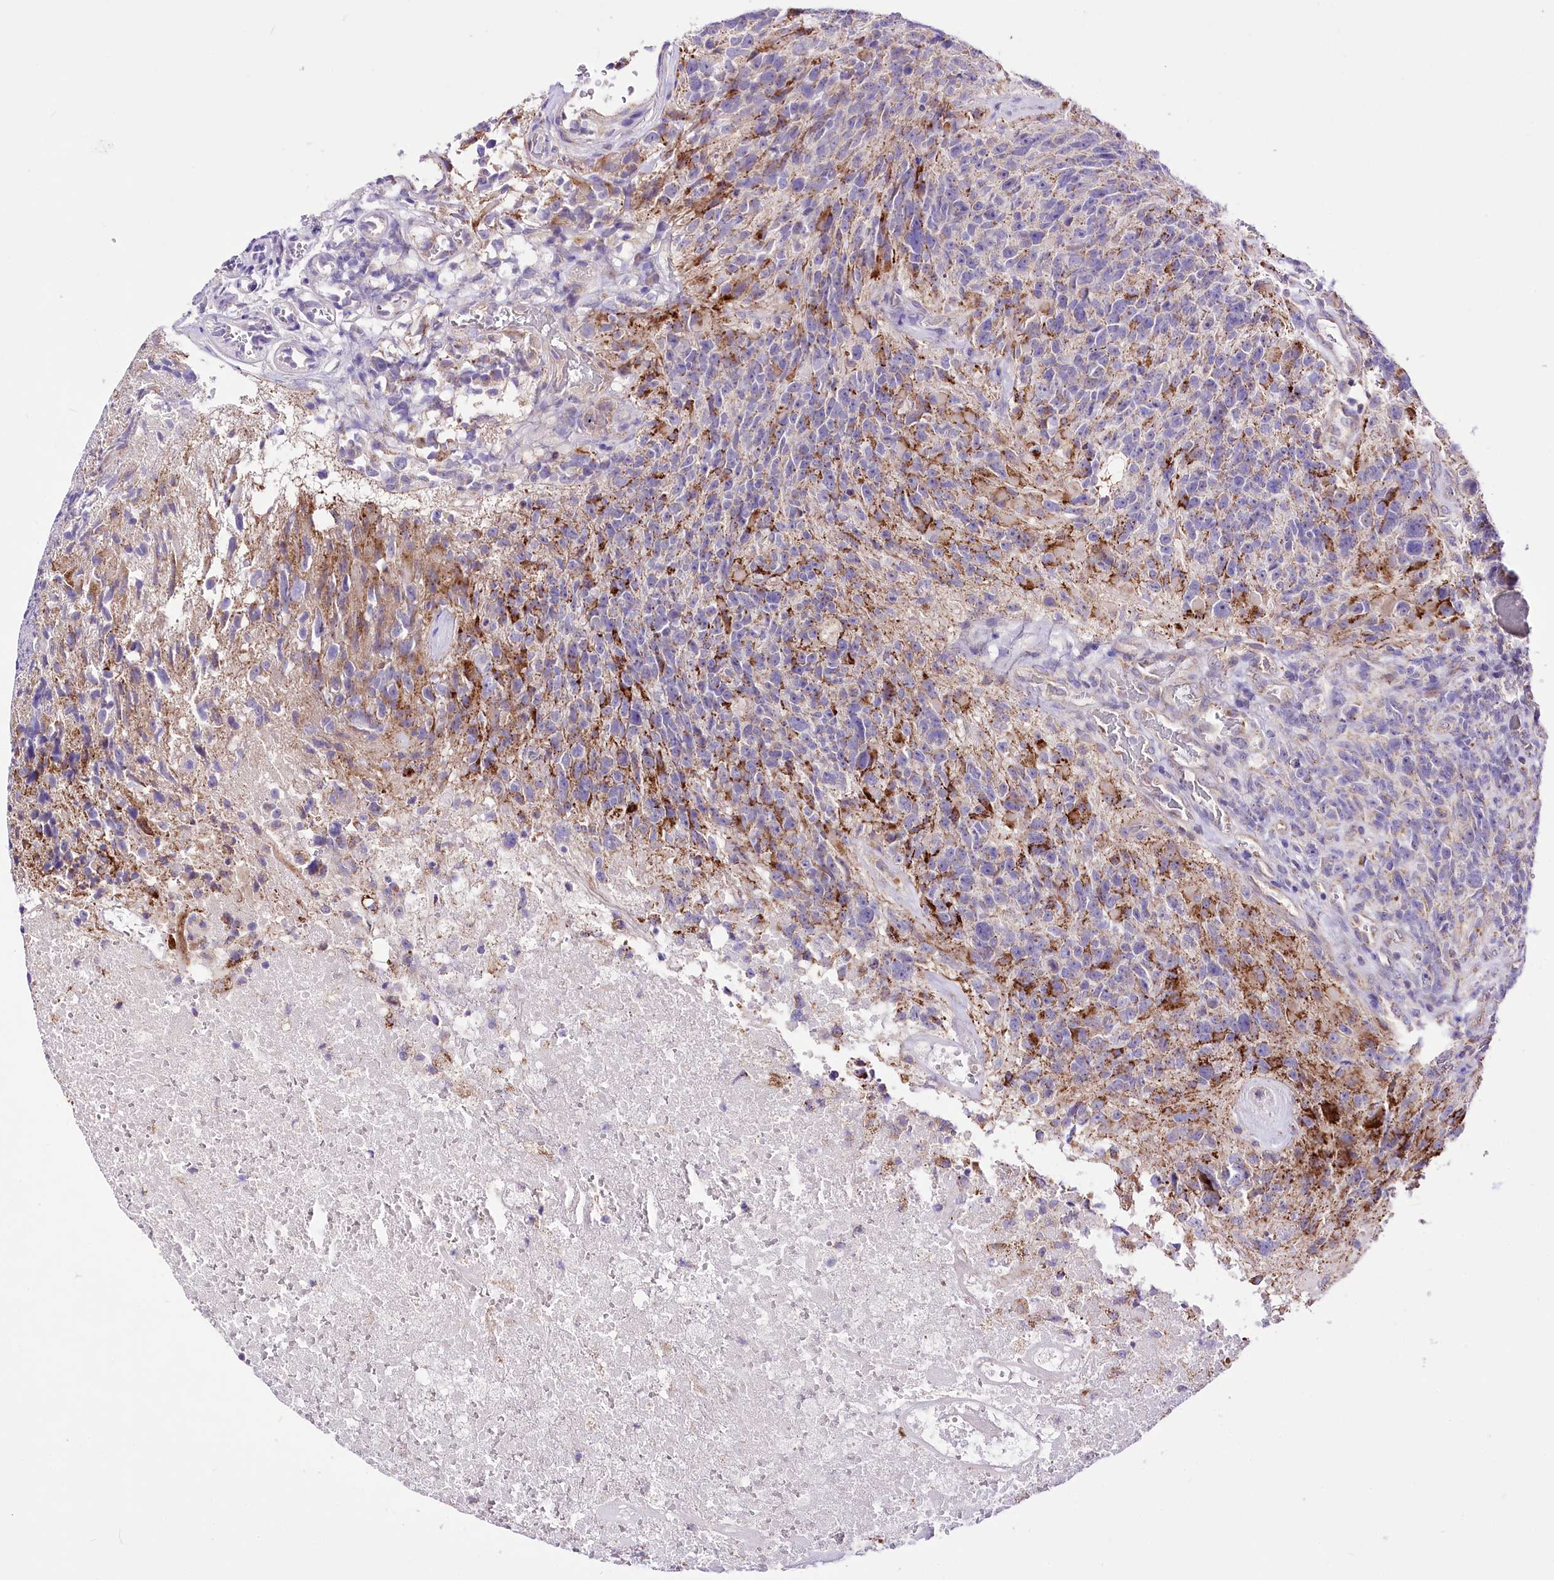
{"staining": {"intensity": "moderate", "quantity": "<25%", "location": "cytoplasmic/membranous"}, "tissue": "glioma", "cell_type": "Tumor cells", "image_type": "cancer", "snomed": [{"axis": "morphology", "description": "Glioma, malignant, High grade"}, {"axis": "topography", "description": "Brain"}], "caption": "Immunohistochemistry (IHC) histopathology image of neoplastic tissue: human malignant glioma (high-grade) stained using IHC shows low levels of moderate protein expression localized specifically in the cytoplasmic/membranous of tumor cells, appearing as a cytoplasmic/membranous brown color.", "gene": "ATE1", "patient": {"sex": "male", "age": 76}}